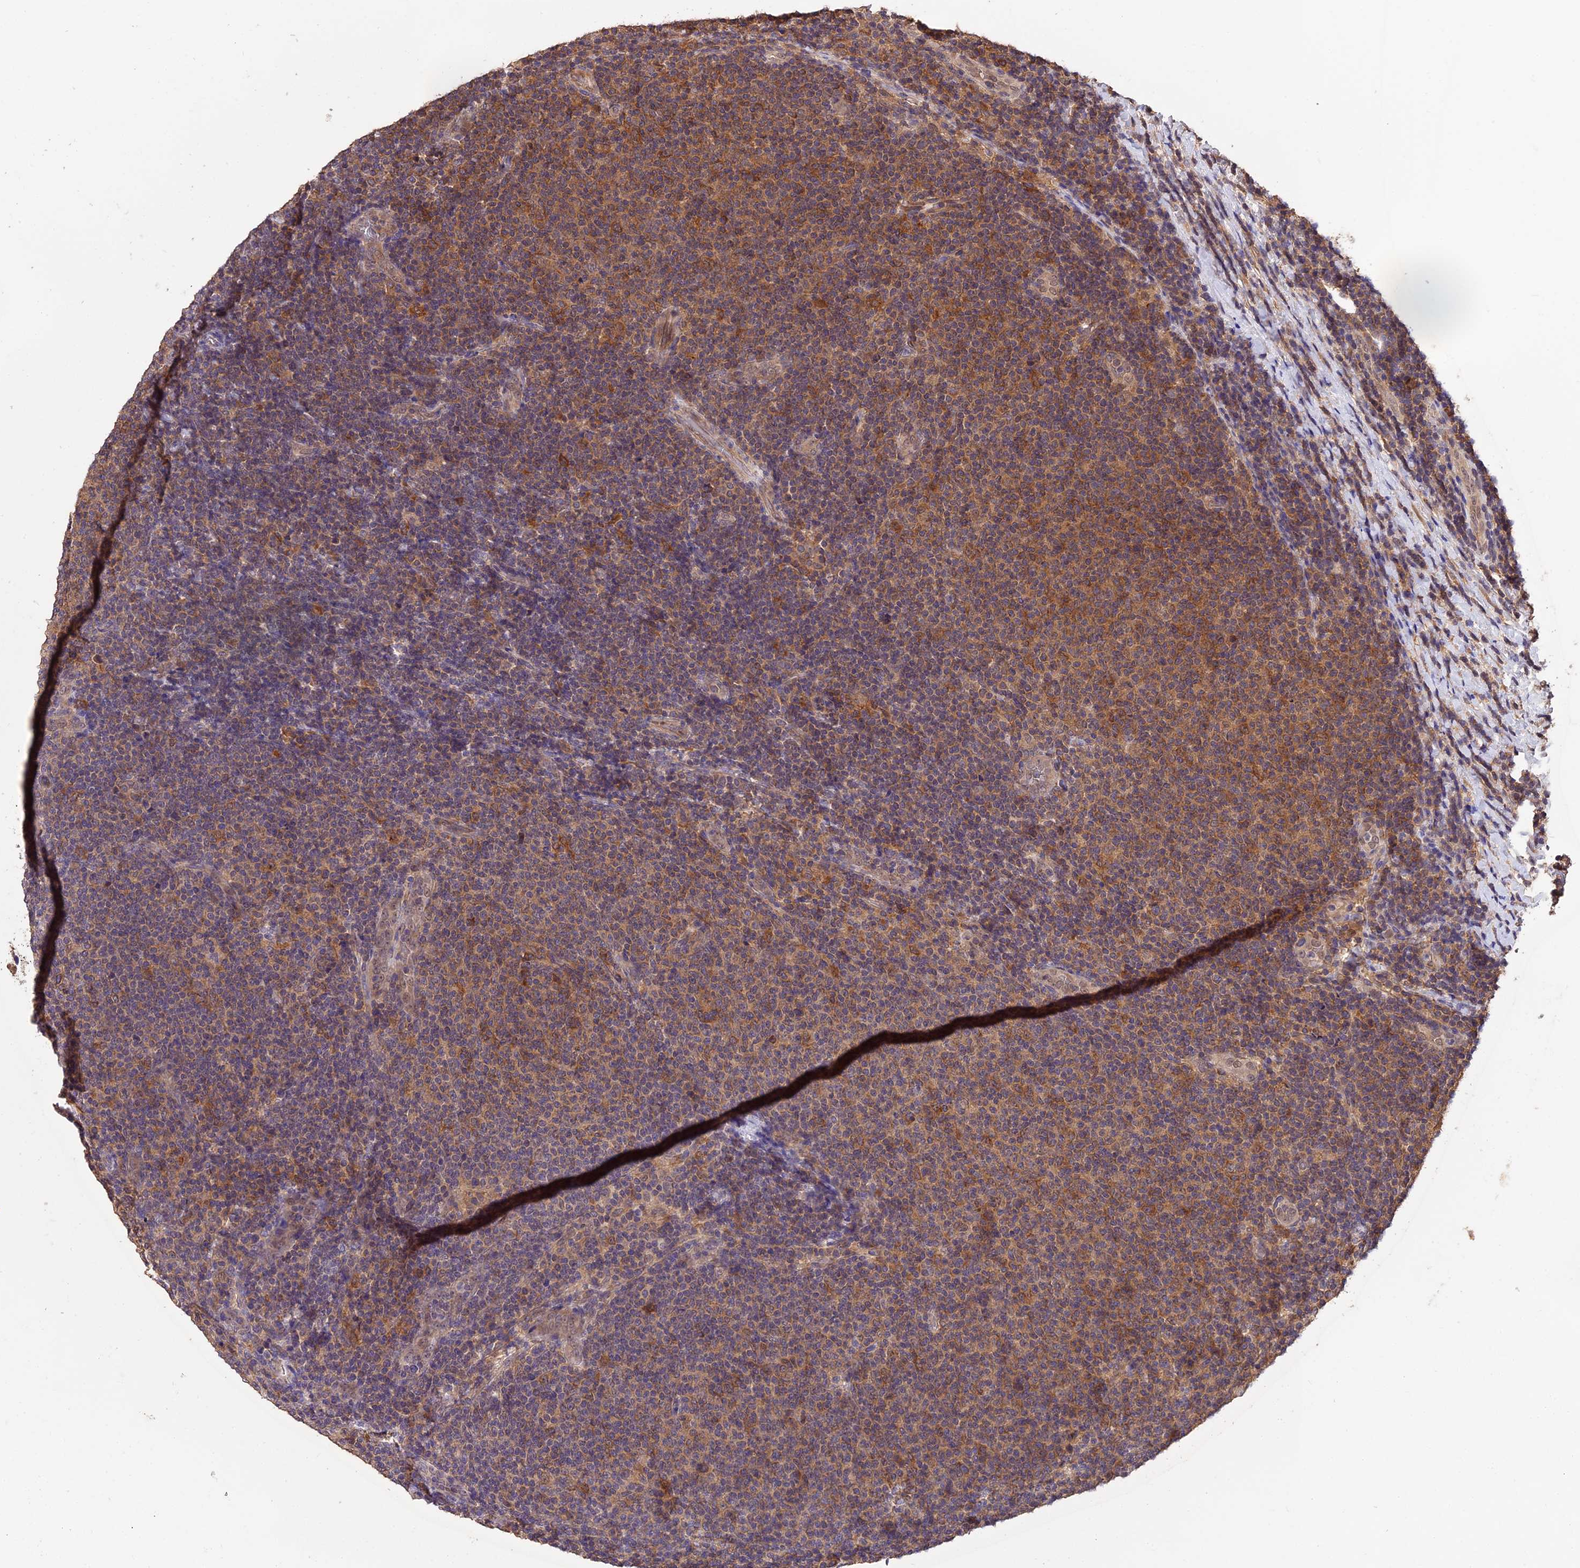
{"staining": {"intensity": "moderate", "quantity": "25%-75%", "location": "cytoplasmic/membranous"}, "tissue": "lymphoma", "cell_type": "Tumor cells", "image_type": "cancer", "snomed": [{"axis": "morphology", "description": "Malignant lymphoma, non-Hodgkin's type, Low grade"}, {"axis": "topography", "description": "Lymph node"}], "caption": "Protein positivity by IHC displays moderate cytoplasmic/membranous expression in approximately 25%-75% of tumor cells in lymphoma.", "gene": "TRMT1", "patient": {"sex": "male", "age": 66}}